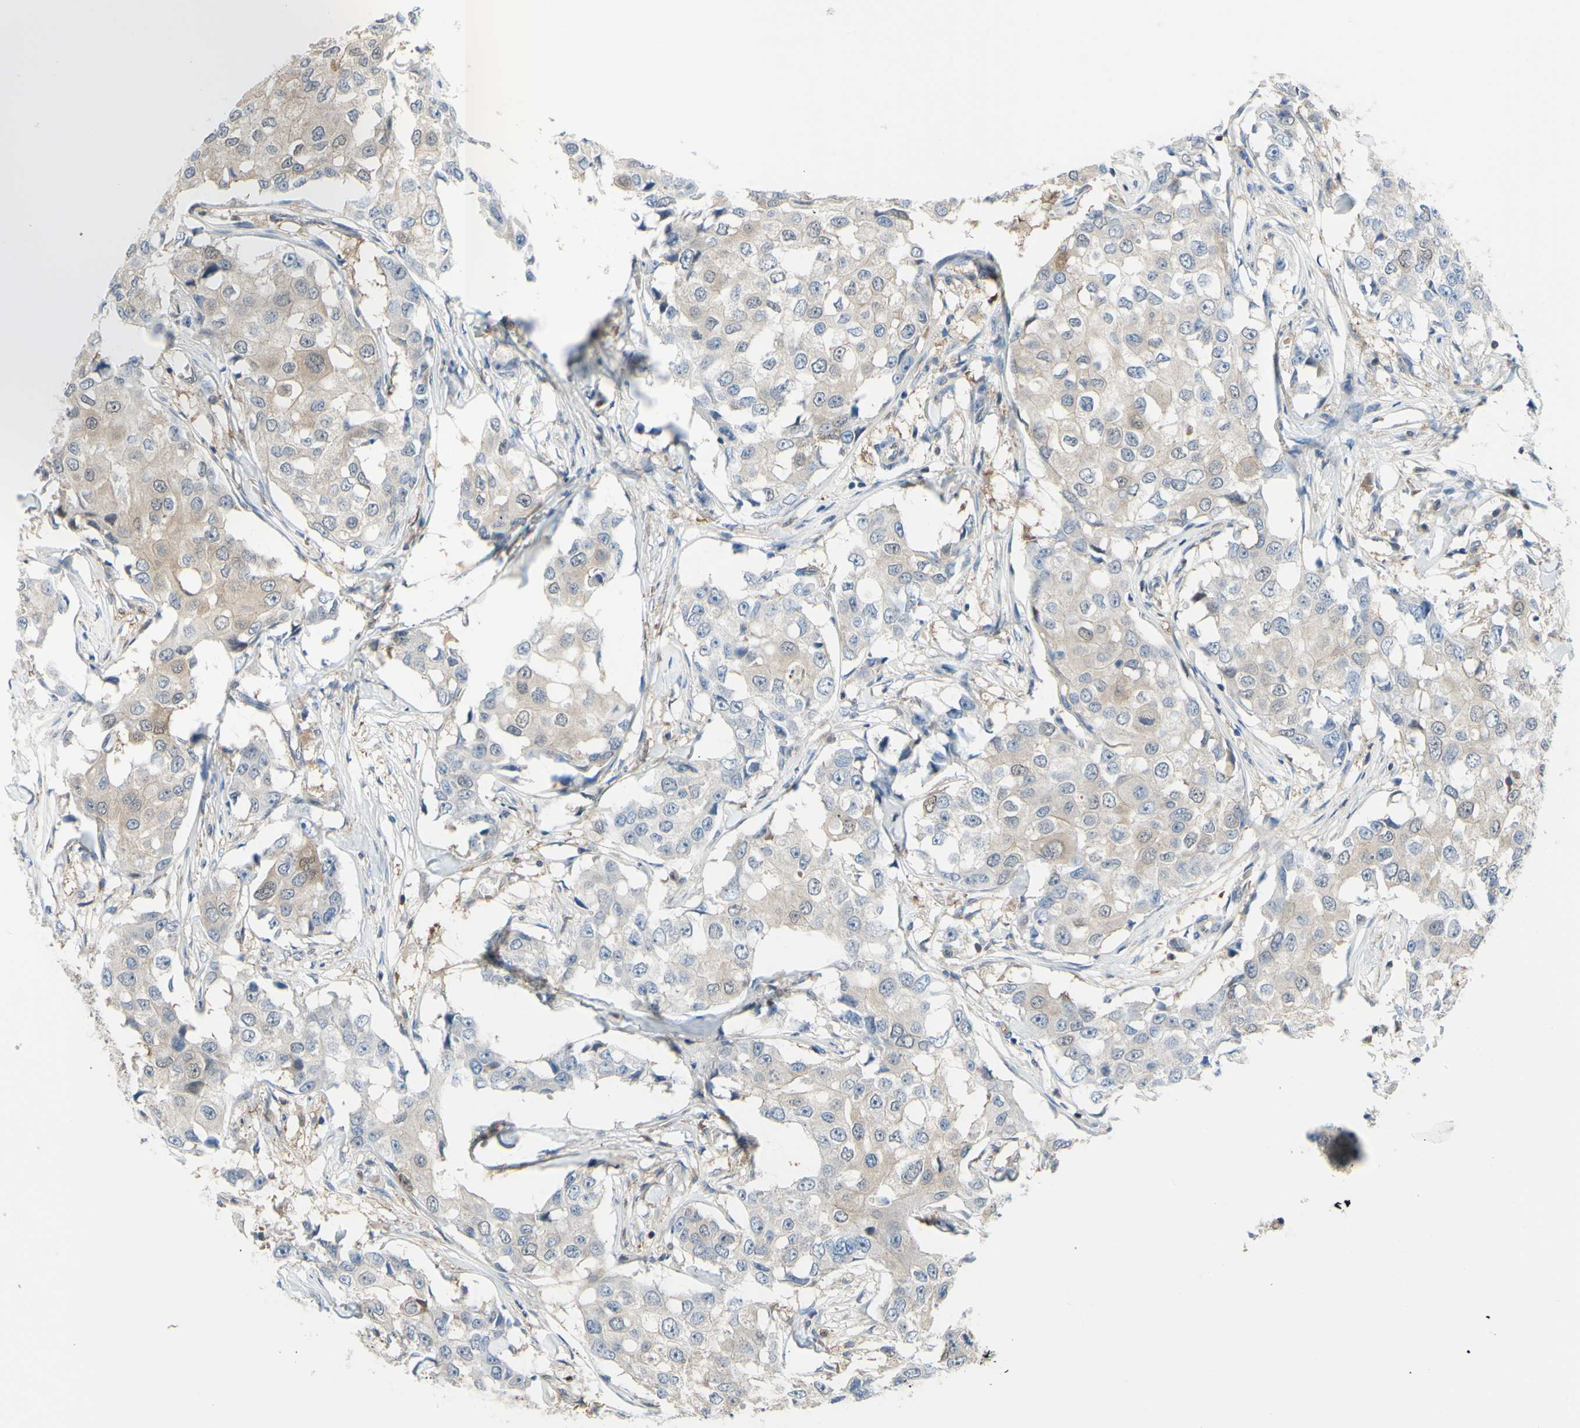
{"staining": {"intensity": "weak", "quantity": ">75%", "location": "cytoplasmic/membranous"}, "tissue": "breast cancer", "cell_type": "Tumor cells", "image_type": "cancer", "snomed": [{"axis": "morphology", "description": "Duct carcinoma"}, {"axis": "topography", "description": "Breast"}], "caption": "A photomicrograph showing weak cytoplasmic/membranous expression in approximately >75% of tumor cells in breast intraductal carcinoma, as visualized by brown immunohistochemical staining.", "gene": "UPK3B", "patient": {"sex": "female", "age": 27}}